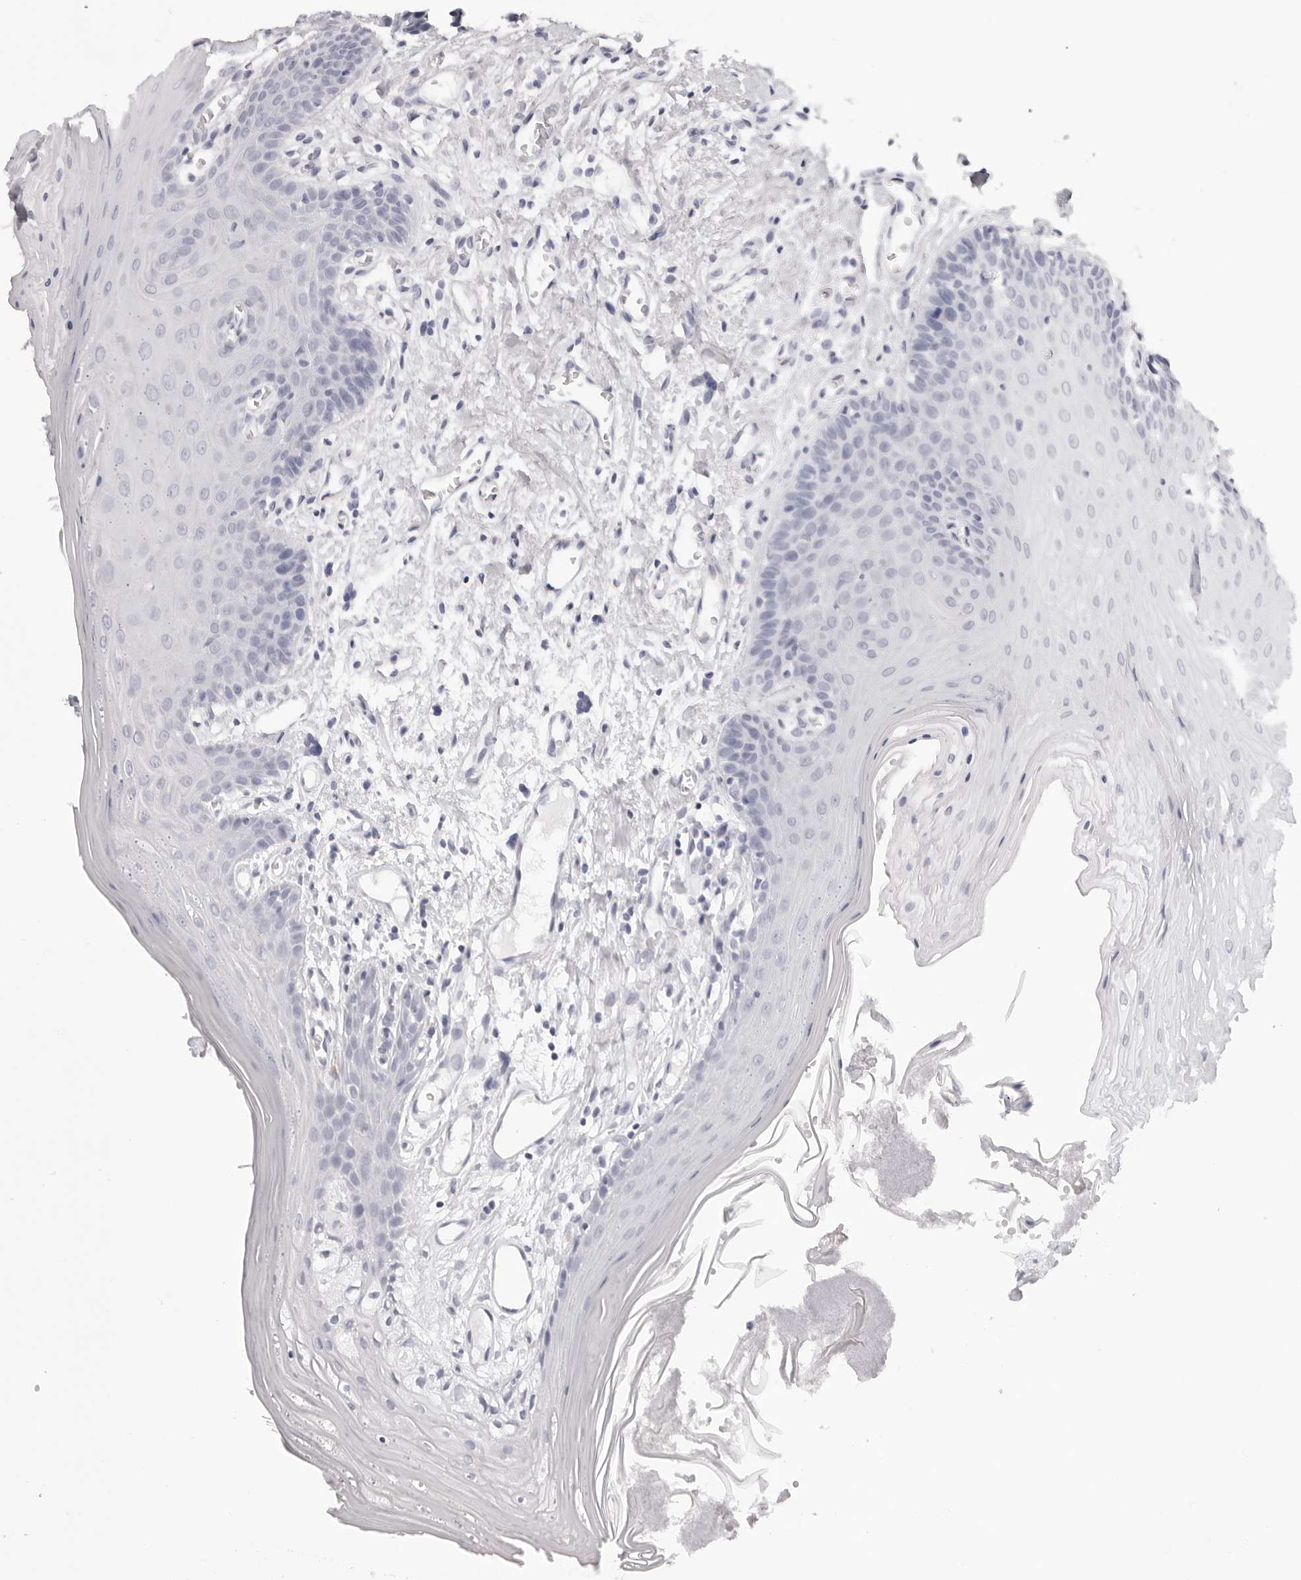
{"staining": {"intensity": "negative", "quantity": "none", "location": "none"}, "tissue": "oral mucosa", "cell_type": "Squamous epithelial cells", "image_type": "normal", "snomed": [{"axis": "morphology", "description": "Normal tissue, NOS"}, {"axis": "morphology", "description": "Squamous cell carcinoma, NOS"}, {"axis": "topography", "description": "Skeletal muscle"}, {"axis": "topography", "description": "Oral tissue"}, {"axis": "topography", "description": "Salivary gland"}, {"axis": "topography", "description": "Head-Neck"}], "caption": "The immunohistochemistry image has no significant staining in squamous epithelial cells of oral mucosa. (DAB immunohistochemistry visualized using brightfield microscopy, high magnification).", "gene": "RHO", "patient": {"sex": "male", "age": 54}}